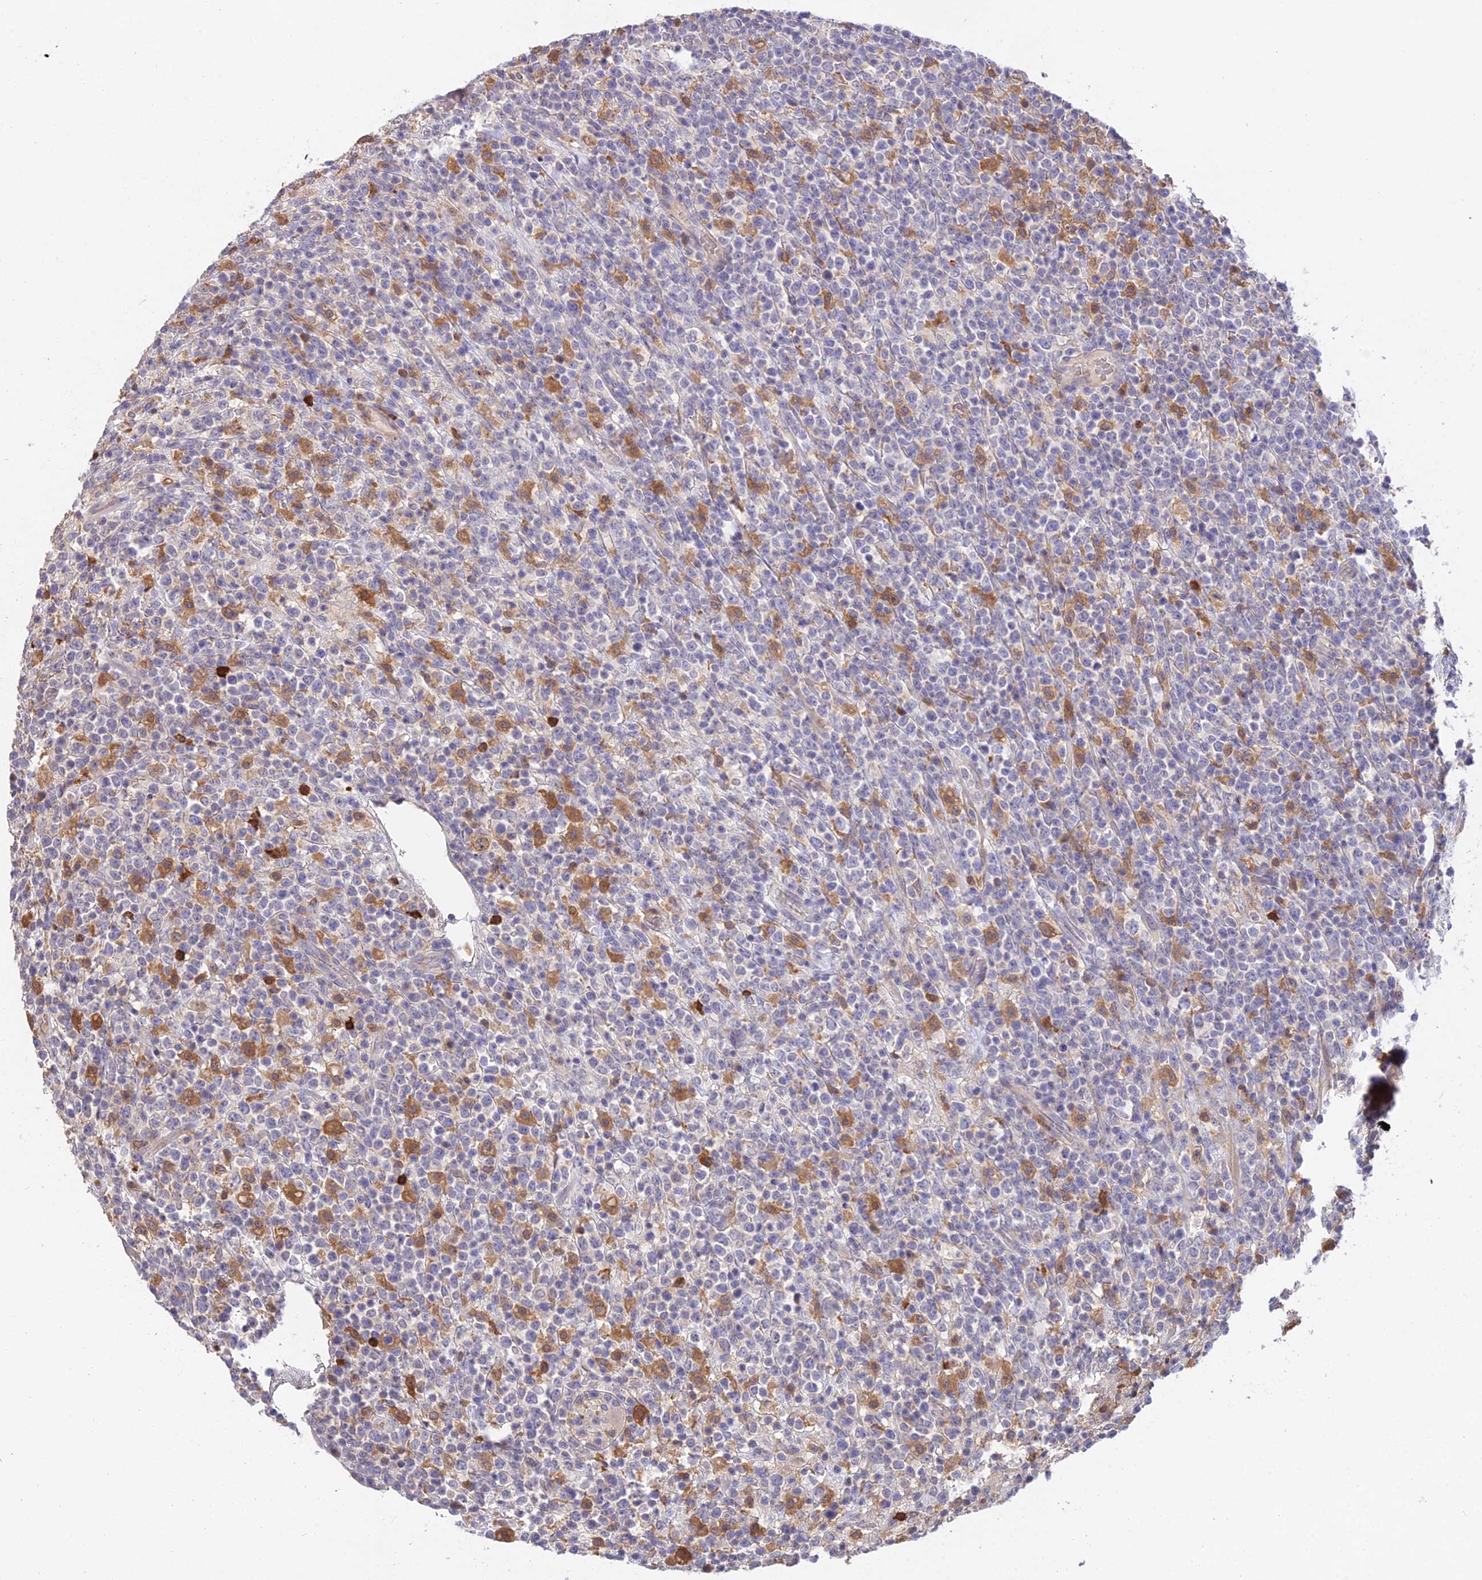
{"staining": {"intensity": "negative", "quantity": "none", "location": "none"}, "tissue": "lymphoma", "cell_type": "Tumor cells", "image_type": "cancer", "snomed": [{"axis": "morphology", "description": "Malignant lymphoma, non-Hodgkin's type, High grade"}, {"axis": "topography", "description": "Colon"}], "caption": "The photomicrograph reveals no significant expression in tumor cells of high-grade malignant lymphoma, non-Hodgkin's type.", "gene": "FBP1", "patient": {"sex": "female", "age": 53}}